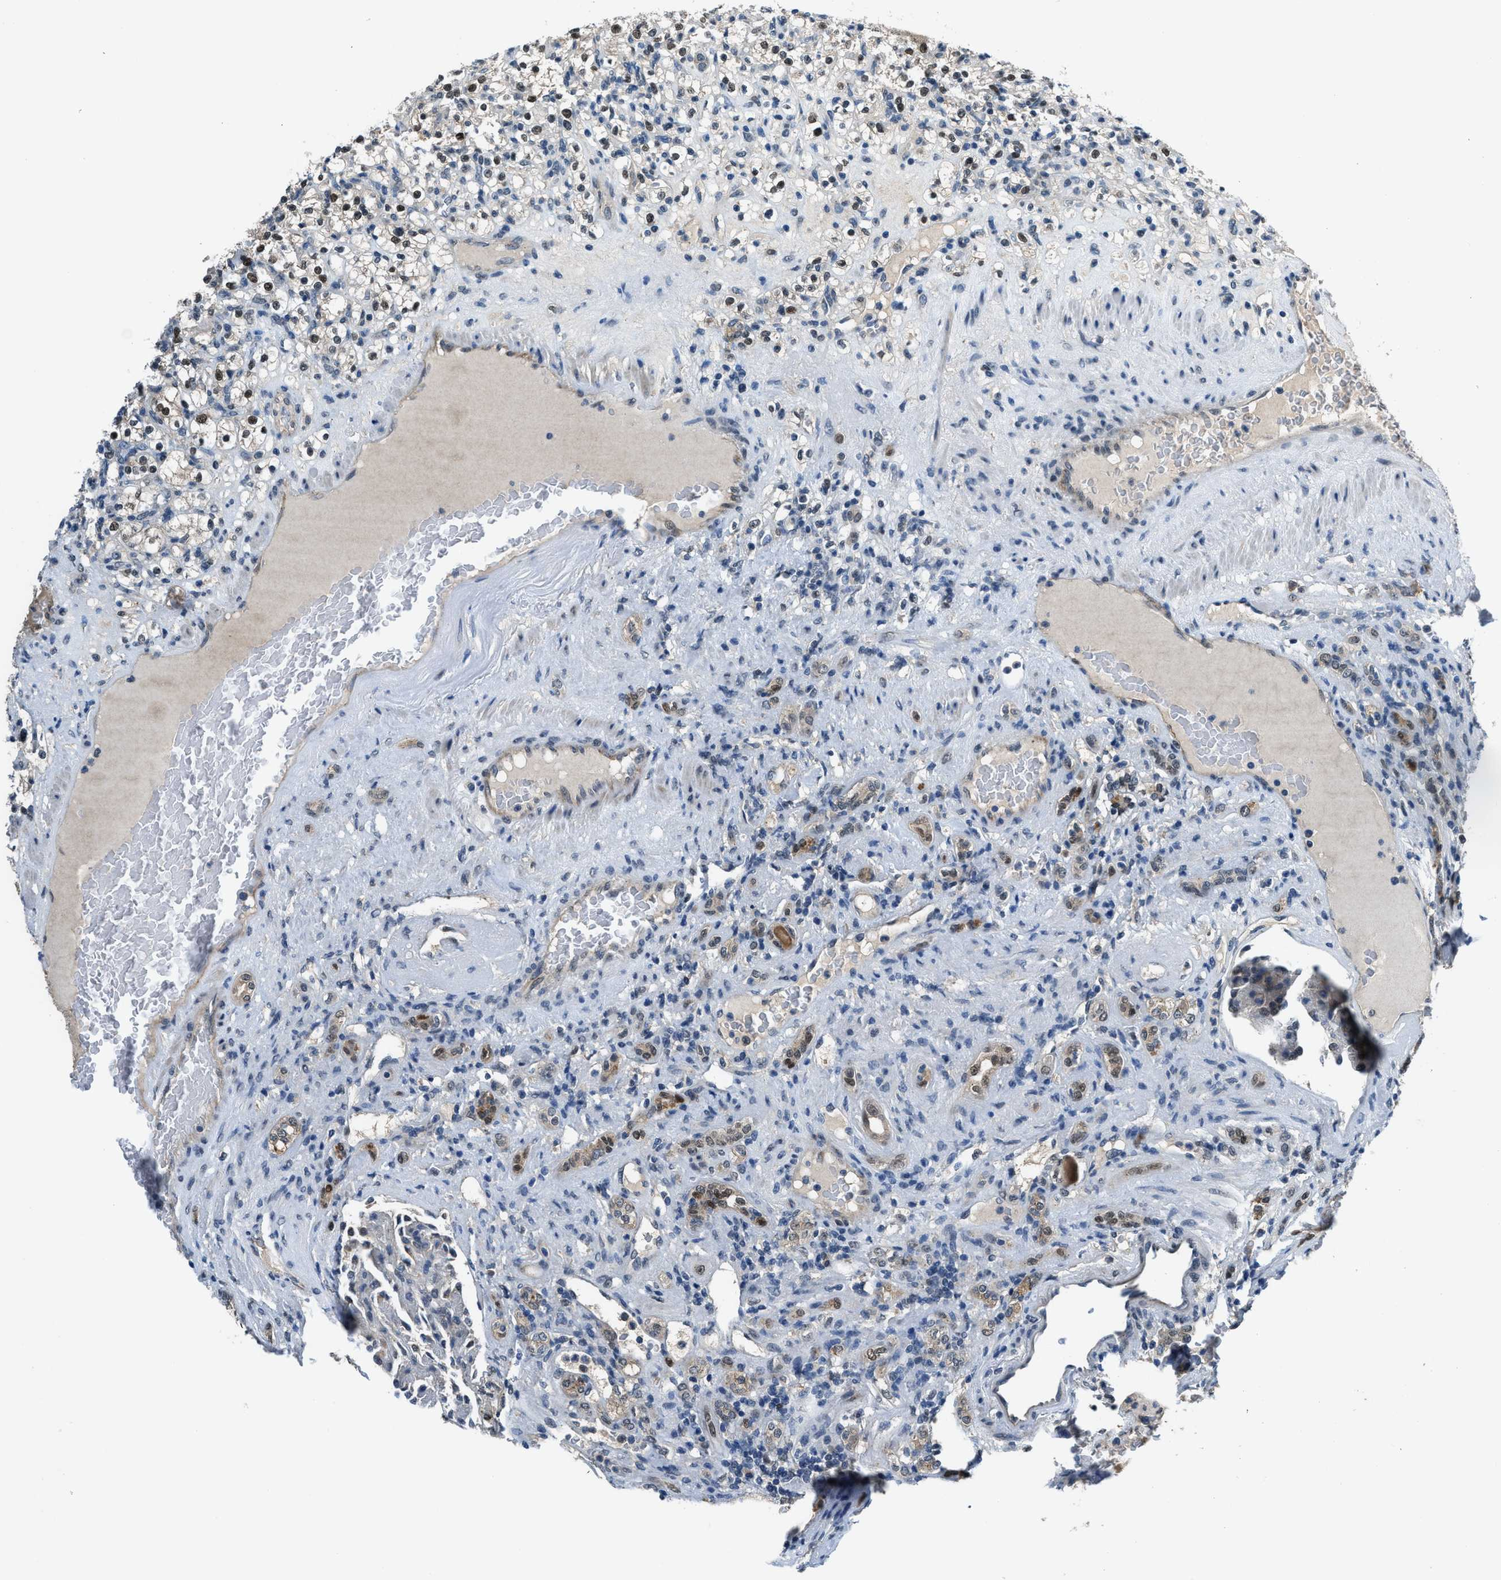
{"staining": {"intensity": "strong", "quantity": ">75%", "location": "nuclear"}, "tissue": "renal cancer", "cell_type": "Tumor cells", "image_type": "cancer", "snomed": [{"axis": "morphology", "description": "Normal tissue, NOS"}, {"axis": "morphology", "description": "Adenocarcinoma, NOS"}, {"axis": "topography", "description": "Kidney"}], "caption": "This photomicrograph demonstrates IHC staining of human renal adenocarcinoma, with high strong nuclear staining in about >75% of tumor cells.", "gene": "DUSP19", "patient": {"sex": "female", "age": 72}}